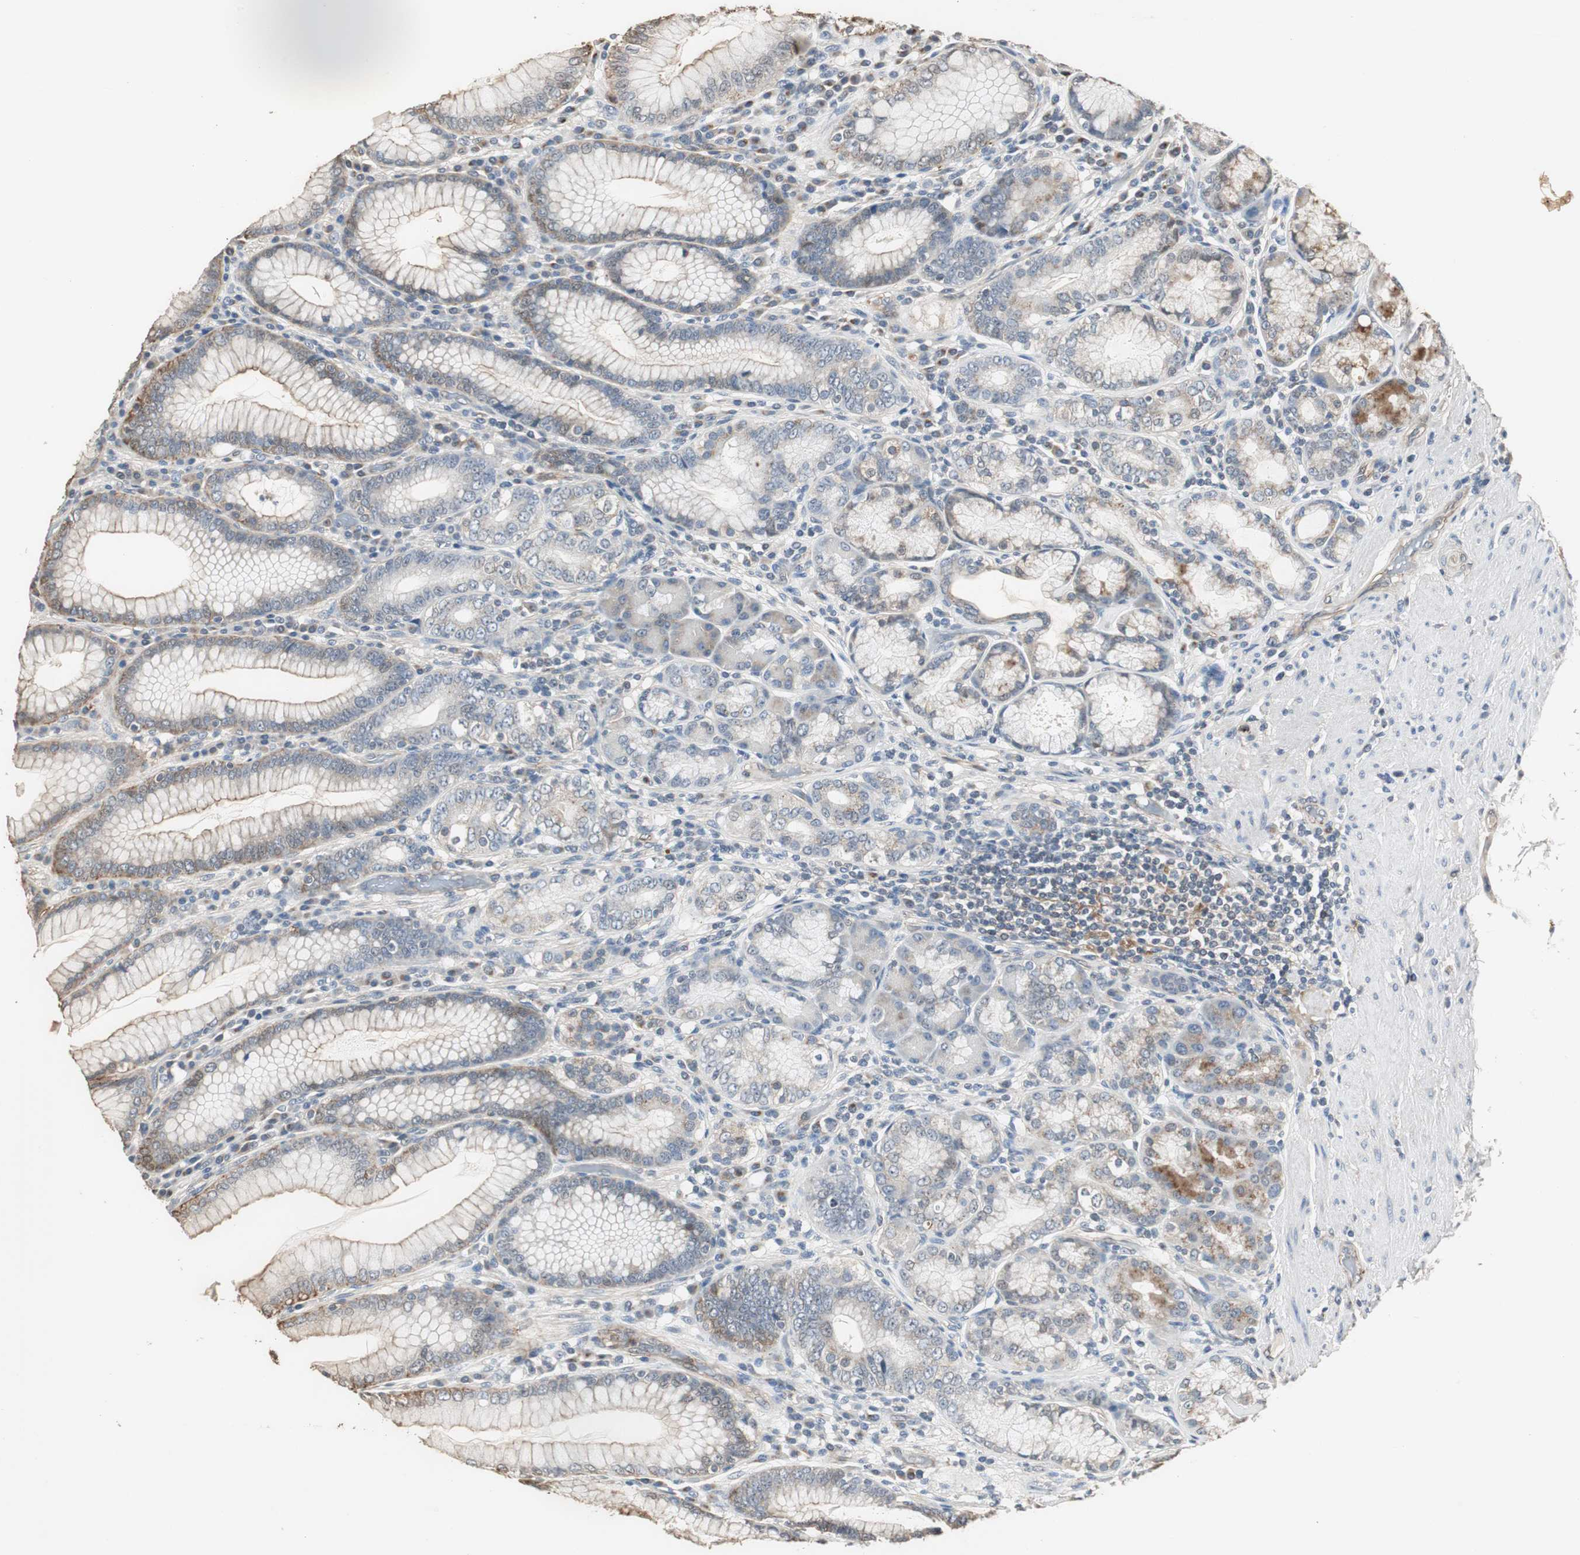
{"staining": {"intensity": "moderate", "quantity": ">75%", "location": "cytoplasmic/membranous"}, "tissue": "stomach", "cell_type": "Glandular cells", "image_type": "normal", "snomed": [{"axis": "morphology", "description": "Normal tissue, NOS"}, {"axis": "topography", "description": "Stomach, lower"}], "caption": "Moderate cytoplasmic/membranous expression is identified in approximately >75% of glandular cells in normal stomach.", "gene": "JTB", "patient": {"sex": "female", "age": 76}}